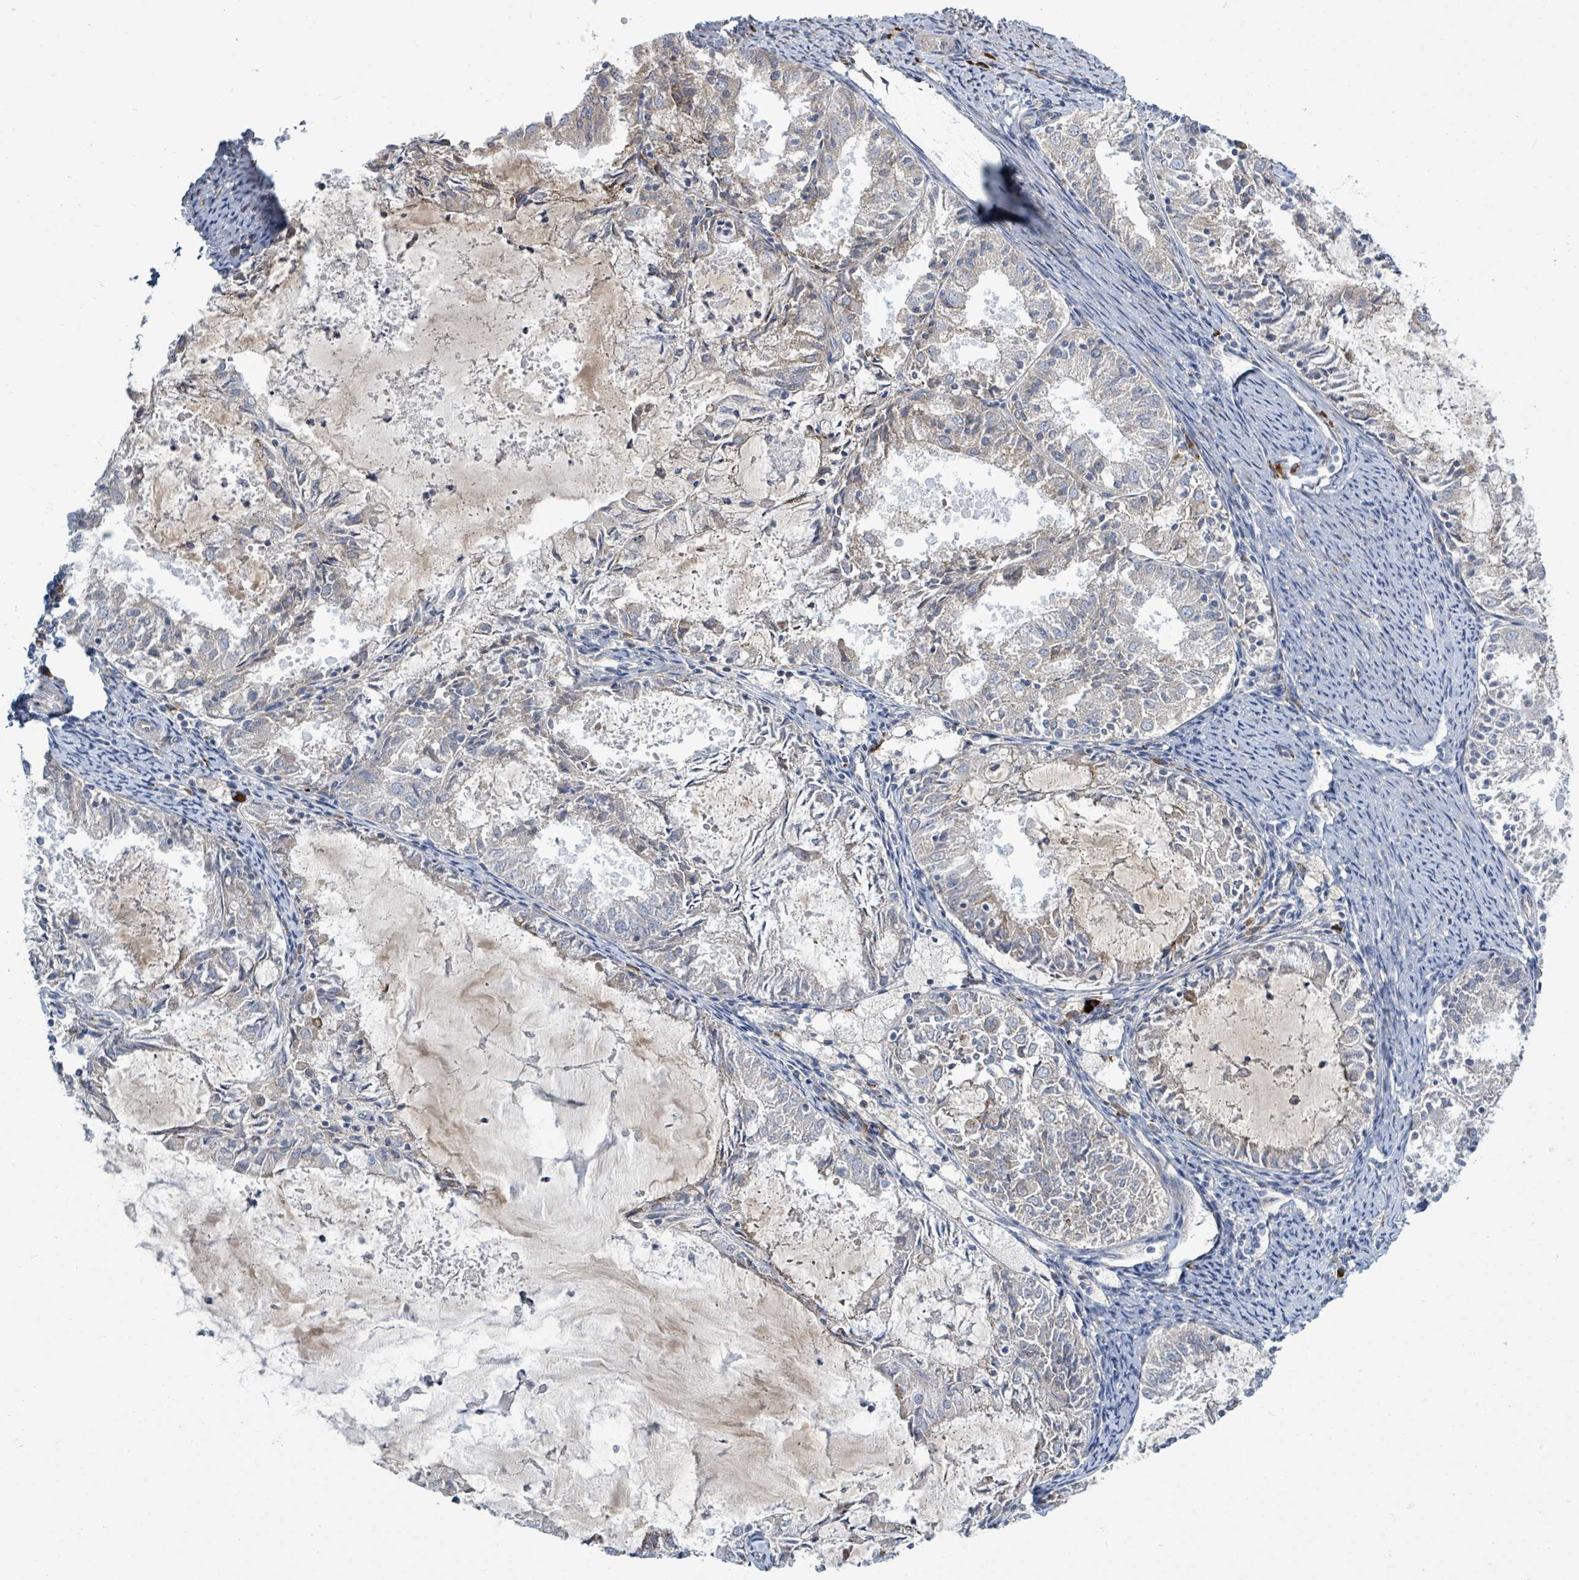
{"staining": {"intensity": "negative", "quantity": "none", "location": "none"}, "tissue": "endometrial cancer", "cell_type": "Tumor cells", "image_type": "cancer", "snomed": [{"axis": "morphology", "description": "Adenocarcinoma, NOS"}, {"axis": "topography", "description": "Endometrium"}], "caption": "DAB (3,3'-diaminobenzidine) immunohistochemical staining of human endometrial adenocarcinoma reveals no significant staining in tumor cells.", "gene": "SIRPB1", "patient": {"sex": "female", "age": 57}}